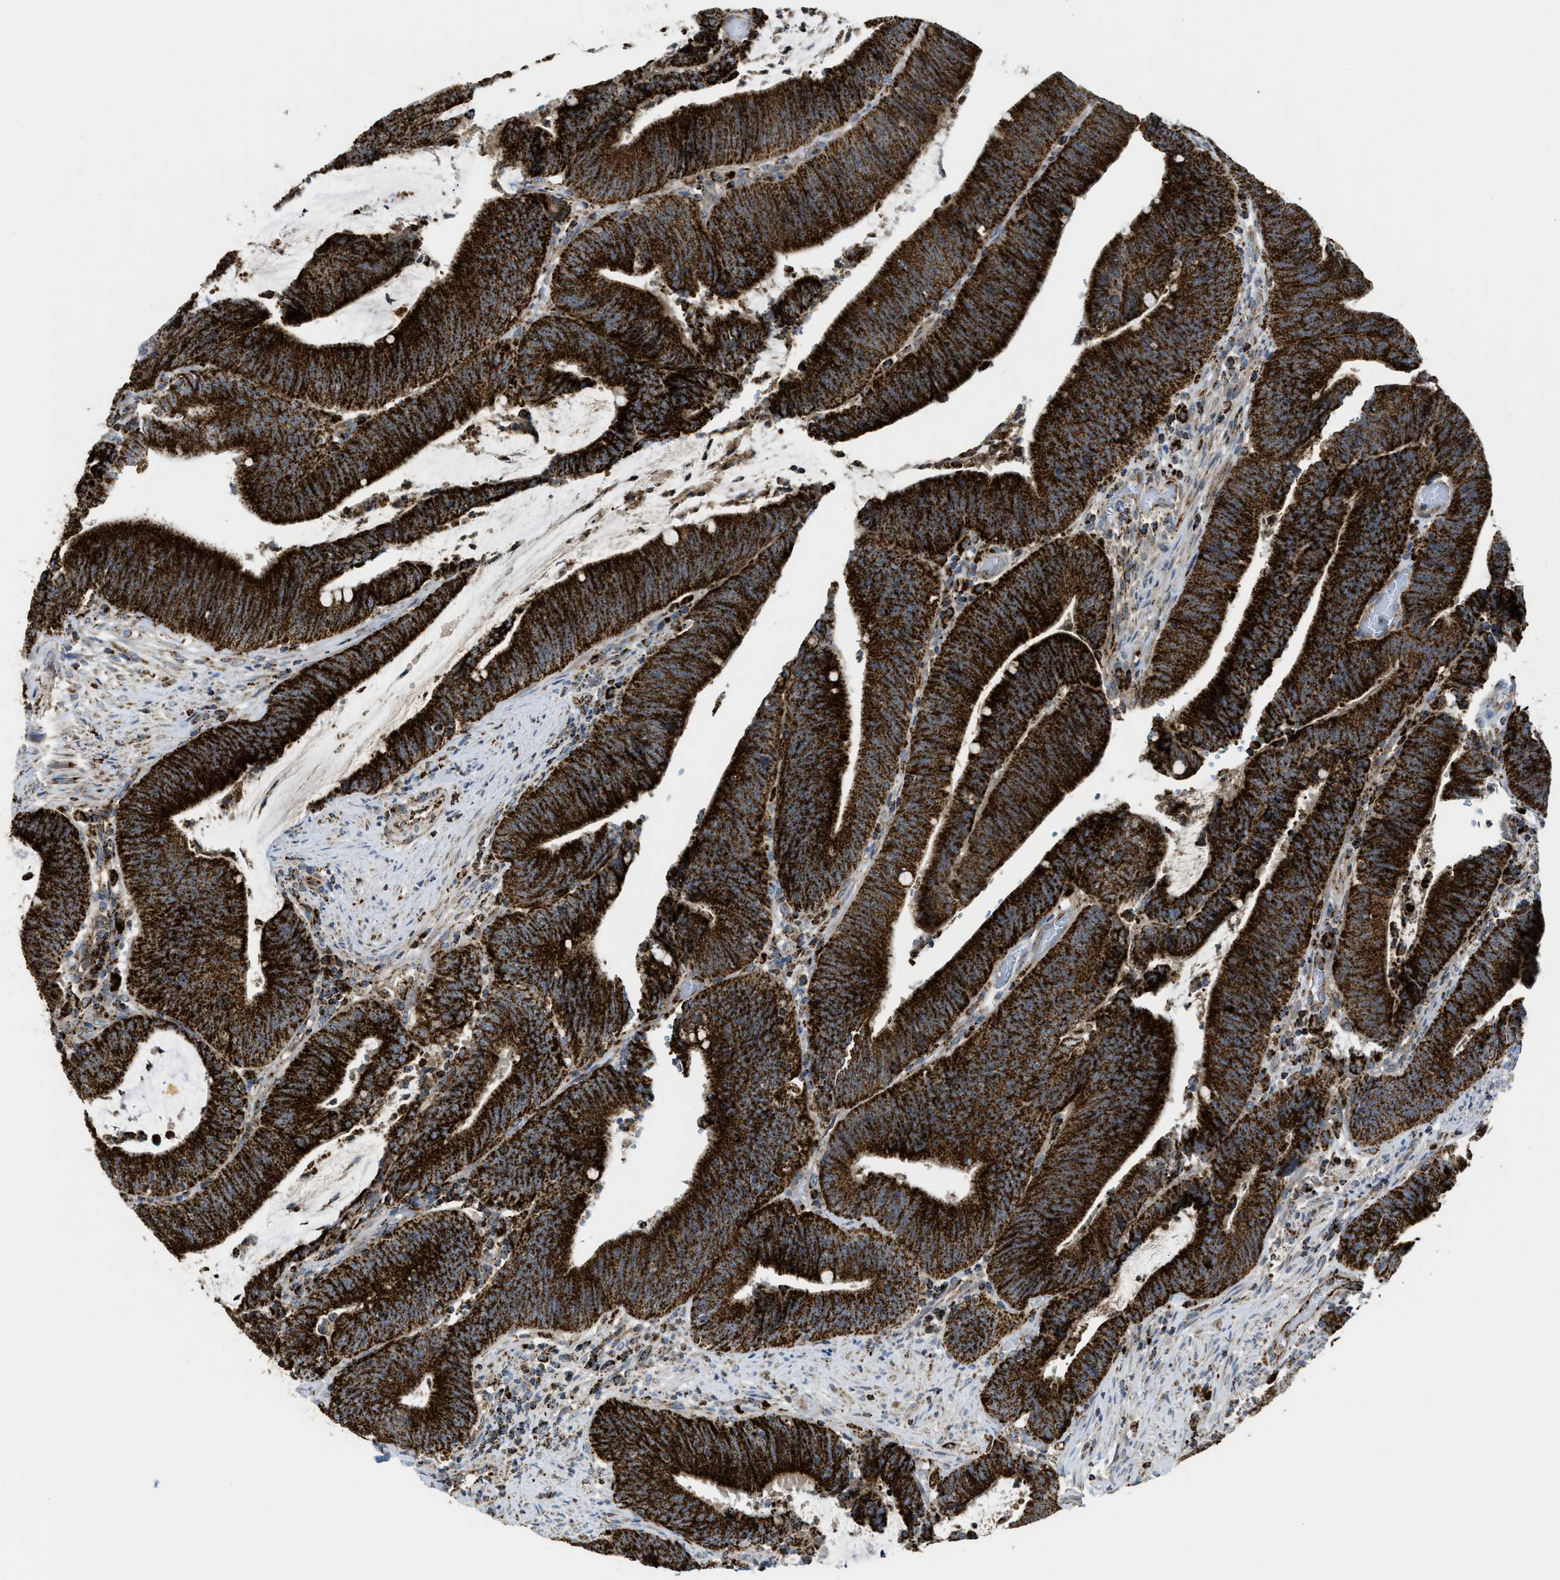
{"staining": {"intensity": "strong", "quantity": ">75%", "location": "cytoplasmic/membranous"}, "tissue": "colorectal cancer", "cell_type": "Tumor cells", "image_type": "cancer", "snomed": [{"axis": "morphology", "description": "Normal tissue, NOS"}, {"axis": "morphology", "description": "Adenocarcinoma, NOS"}, {"axis": "topography", "description": "Rectum"}], "caption": "The micrograph demonstrates immunohistochemical staining of colorectal cancer. There is strong cytoplasmic/membranous staining is present in about >75% of tumor cells.", "gene": "SQOR", "patient": {"sex": "female", "age": 66}}